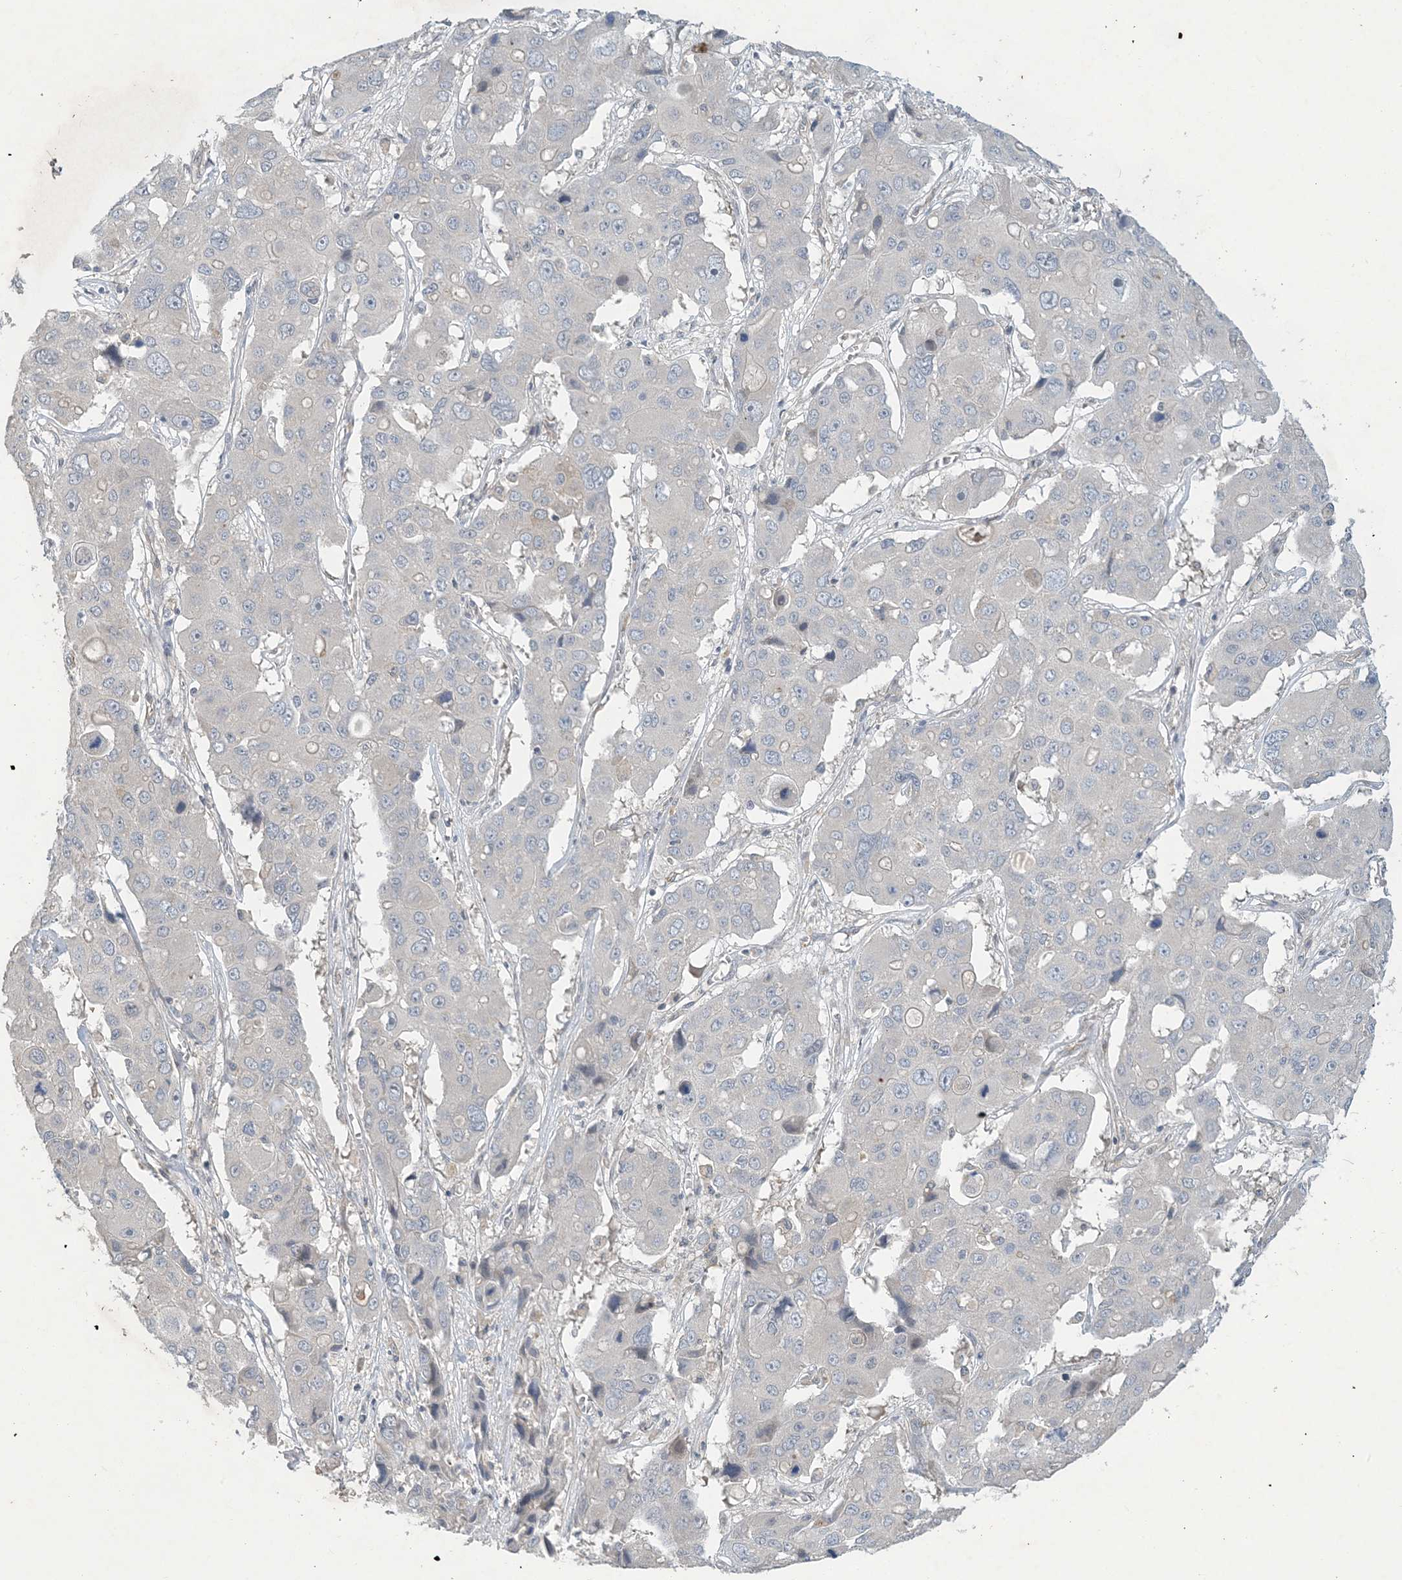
{"staining": {"intensity": "negative", "quantity": "none", "location": "none"}, "tissue": "liver cancer", "cell_type": "Tumor cells", "image_type": "cancer", "snomed": [{"axis": "morphology", "description": "Cholangiocarcinoma"}, {"axis": "topography", "description": "Liver"}], "caption": "Photomicrograph shows no protein staining in tumor cells of liver cancer tissue. (DAB immunohistochemistry (IHC) visualized using brightfield microscopy, high magnification).", "gene": "CDS1", "patient": {"sex": "male", "age": 67}}